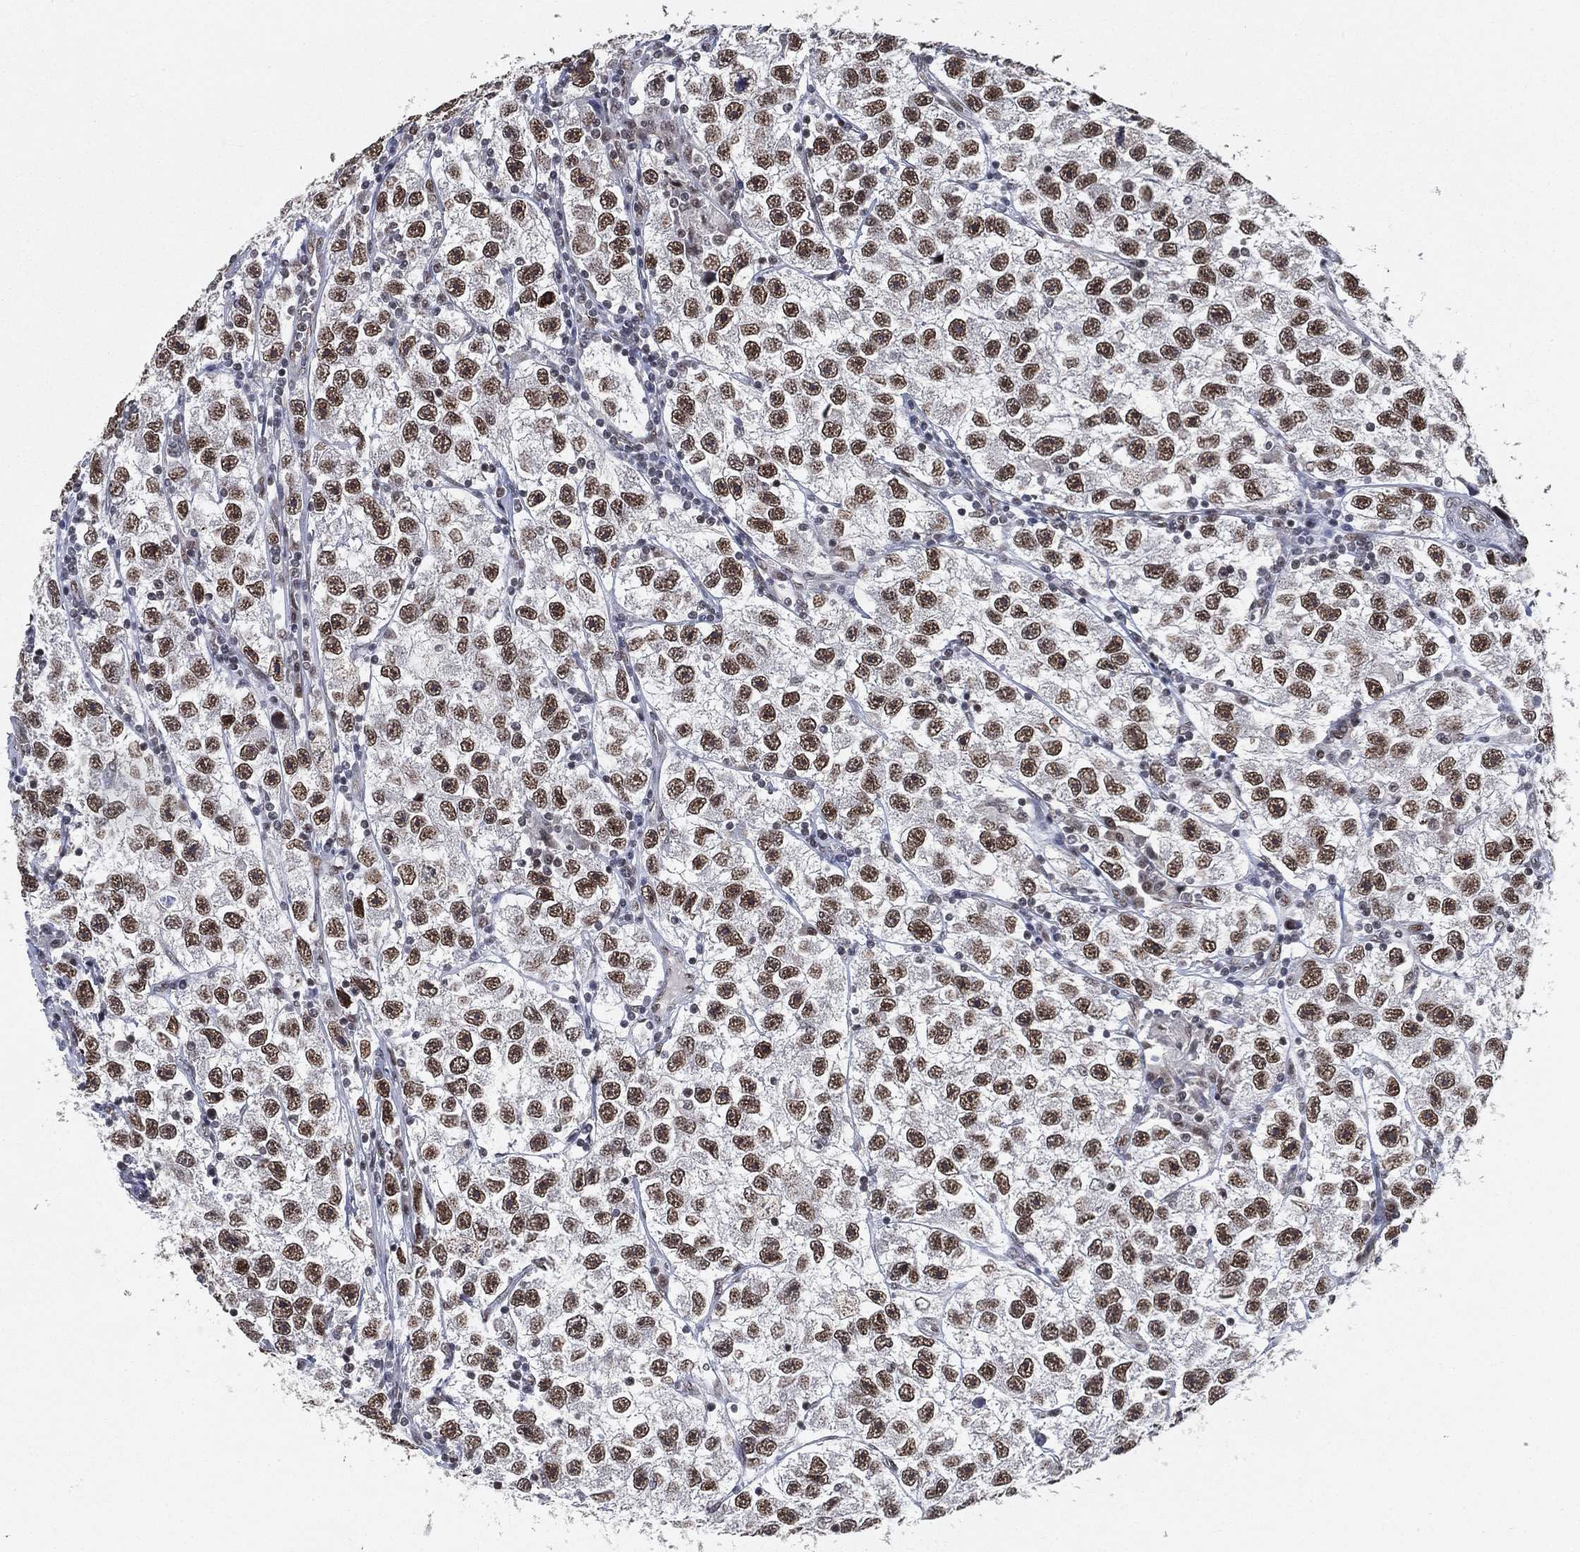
{"staining": {"intensity": "strong", "quantity": ">75%", "location": "nuclear"}, "tissue": "testis cancer", "cell_type": "Tumor cells", "image_type": "cancer", "snomed": [{"axis": "morphology", "description": "Seminoma, NOS"}, {"axis": "topography", "description": "Testis"}], "caption": "Immunohistochemistry (IHC) micrograph of human testis seminoma stained for a protein (brown), which reveals high levels of strong nuclear expression in about >75% of tumor cells.", "gene": "YLPM1", "patient": {"sex": "male", "age": 26}}